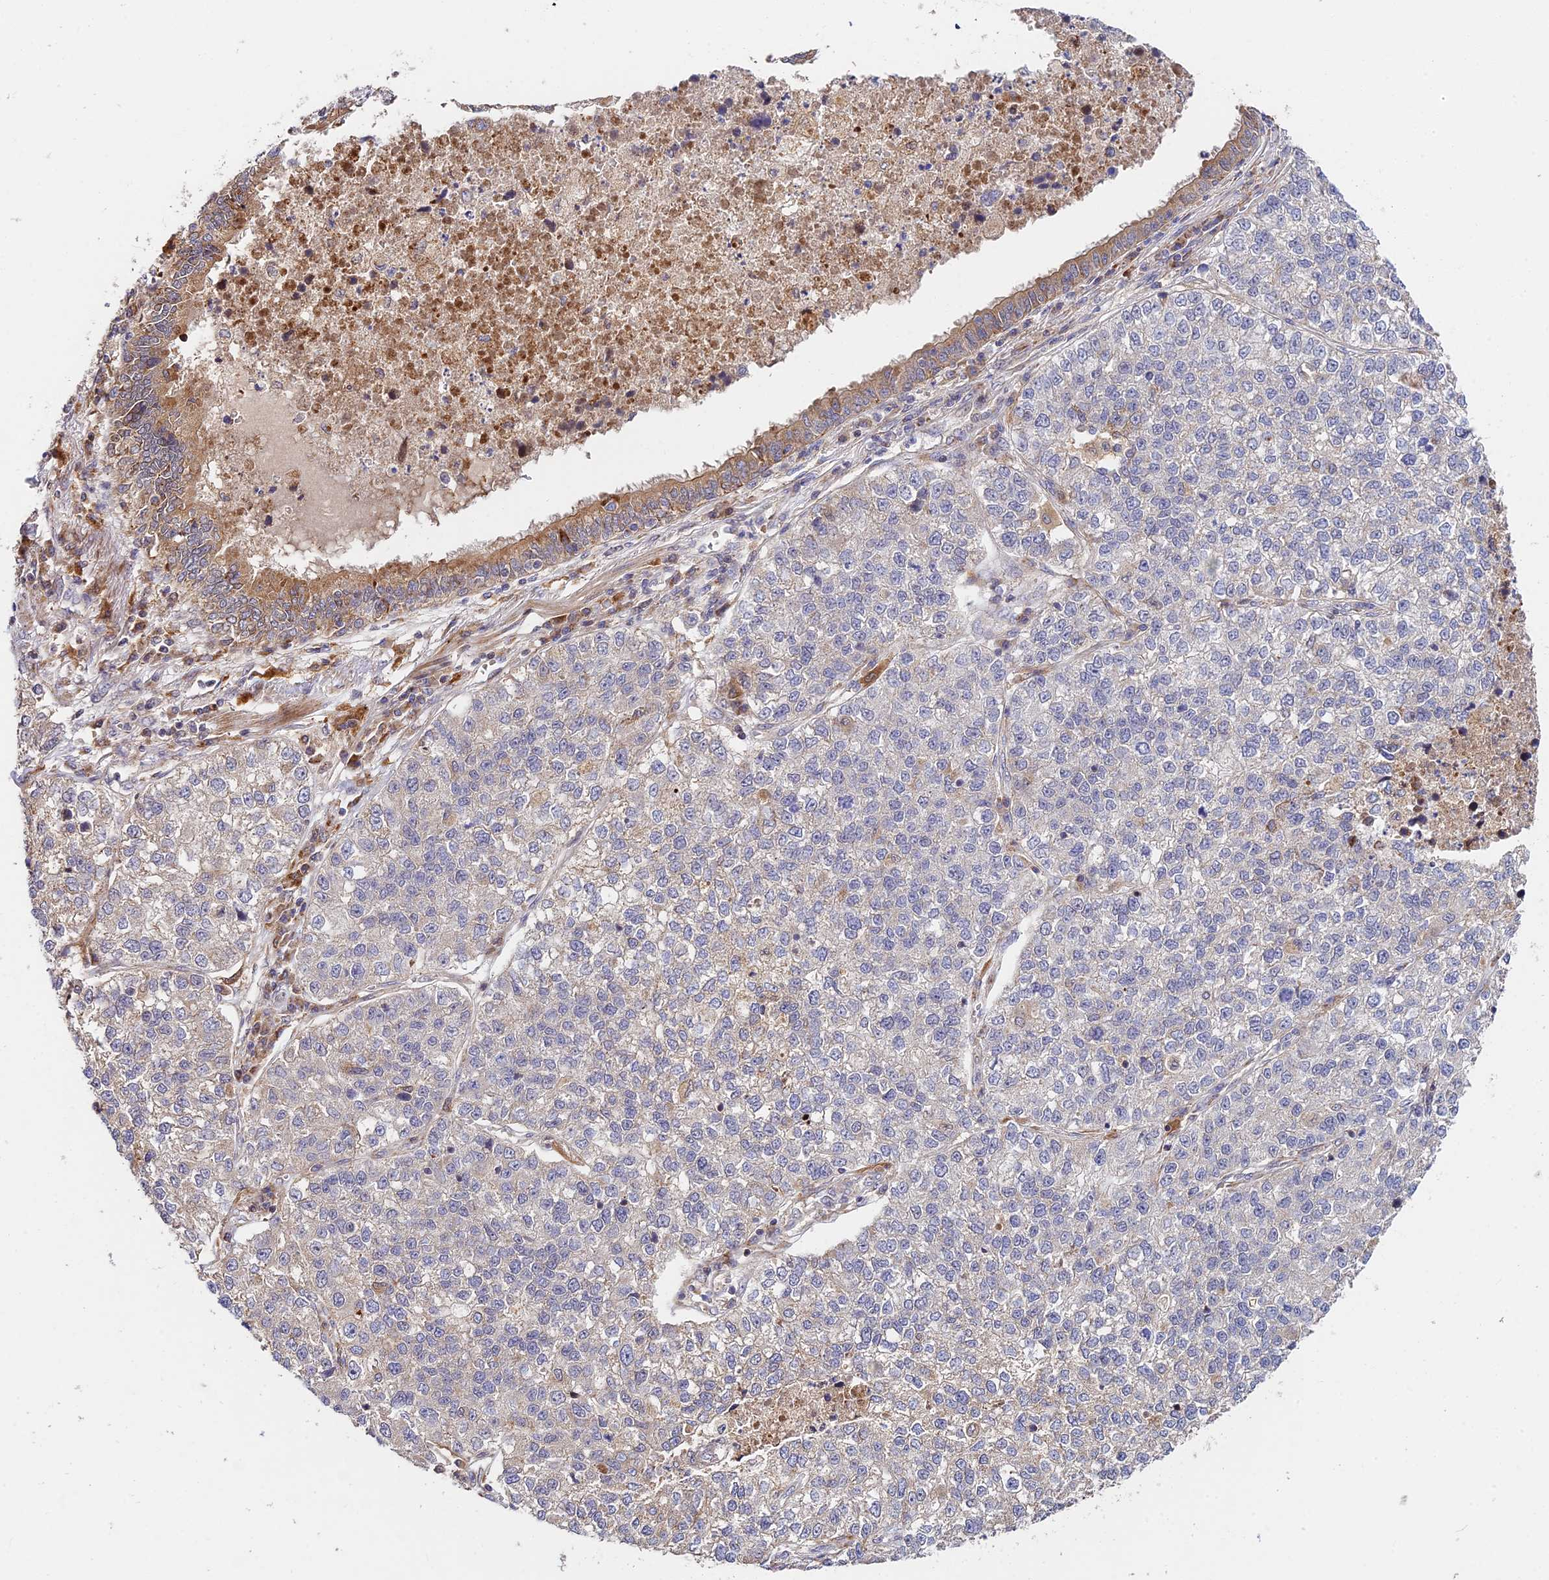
{"staining": {"intensity": "negative", "quantity": "none", "location": "none"}, "tissue": "lung cancer", "cell_type": "Tumor cells", "image_type": "cancer", "snomed": [{"axis": "morphology", "description": "Adenocarcinoma, NOS"}, {"axis": "topography", "description": "Lung"}], "caption": "Tumor cells show no significant staining in lung cancer (adenocarcinoma). Brightfield microscopy of immunohistochemistry stained with DAB (3,3'-diaminobenzidine) (brown) and hematoxylin (blue), captured at high magnification.", "gene": "FUOM", "patient": {"sex": "male", "age": 49}}